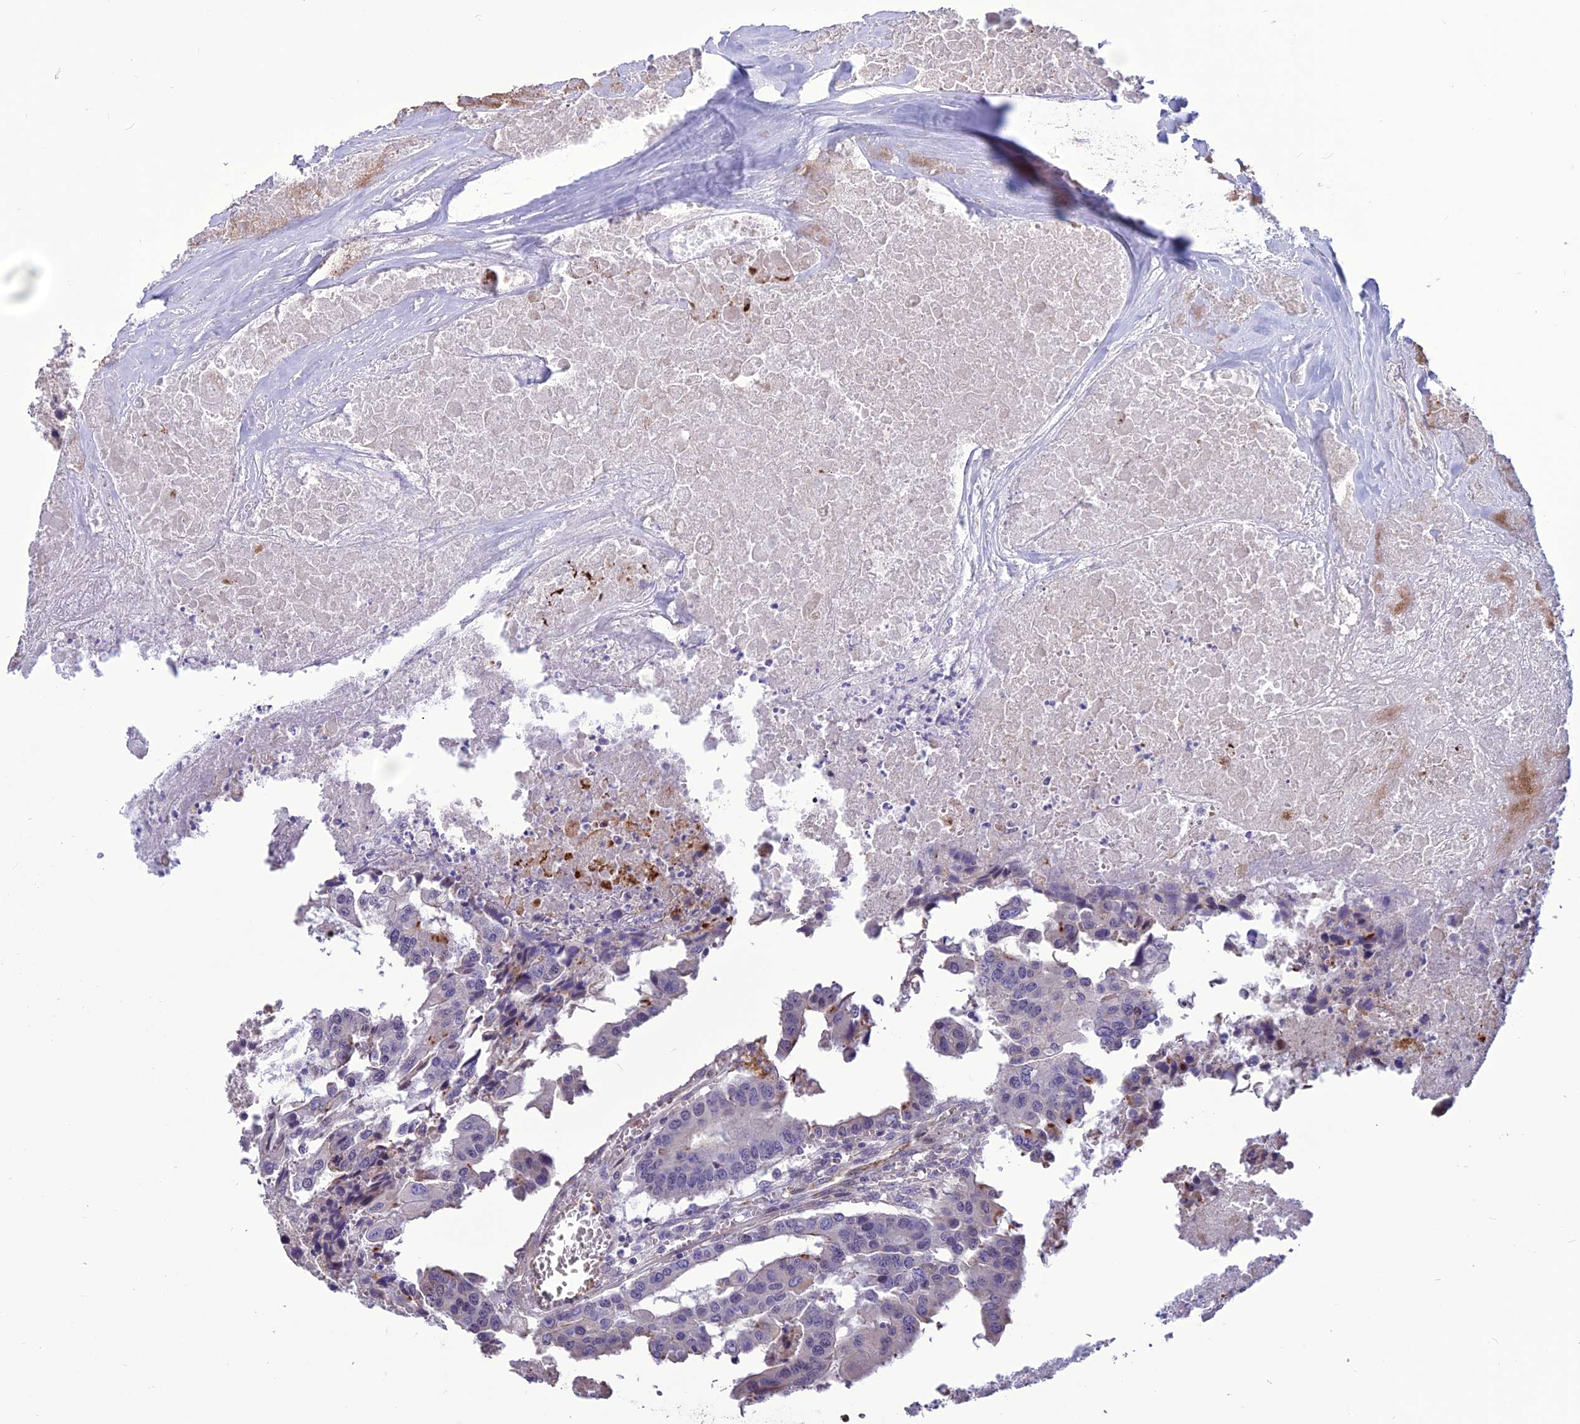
{"staining": {"intensity": "negative", "quantity": "none", "location": "none"}, "tissue": "colorectal cancer", "cell_type": "Tumor cells", "image_type": "cancer", "snomed": [{"axis": "morphology", "description": "Adenocarcinoma, NOS"}, {"axis": "topography", "description": "Colon"}], "caption": "Immunohistochemical staining of colorectal cancer (adenocarcinoma) displays no significant staining in tumor cells.", "gene": "SPG21", "patient": {"sex": "male", "age": 77}}